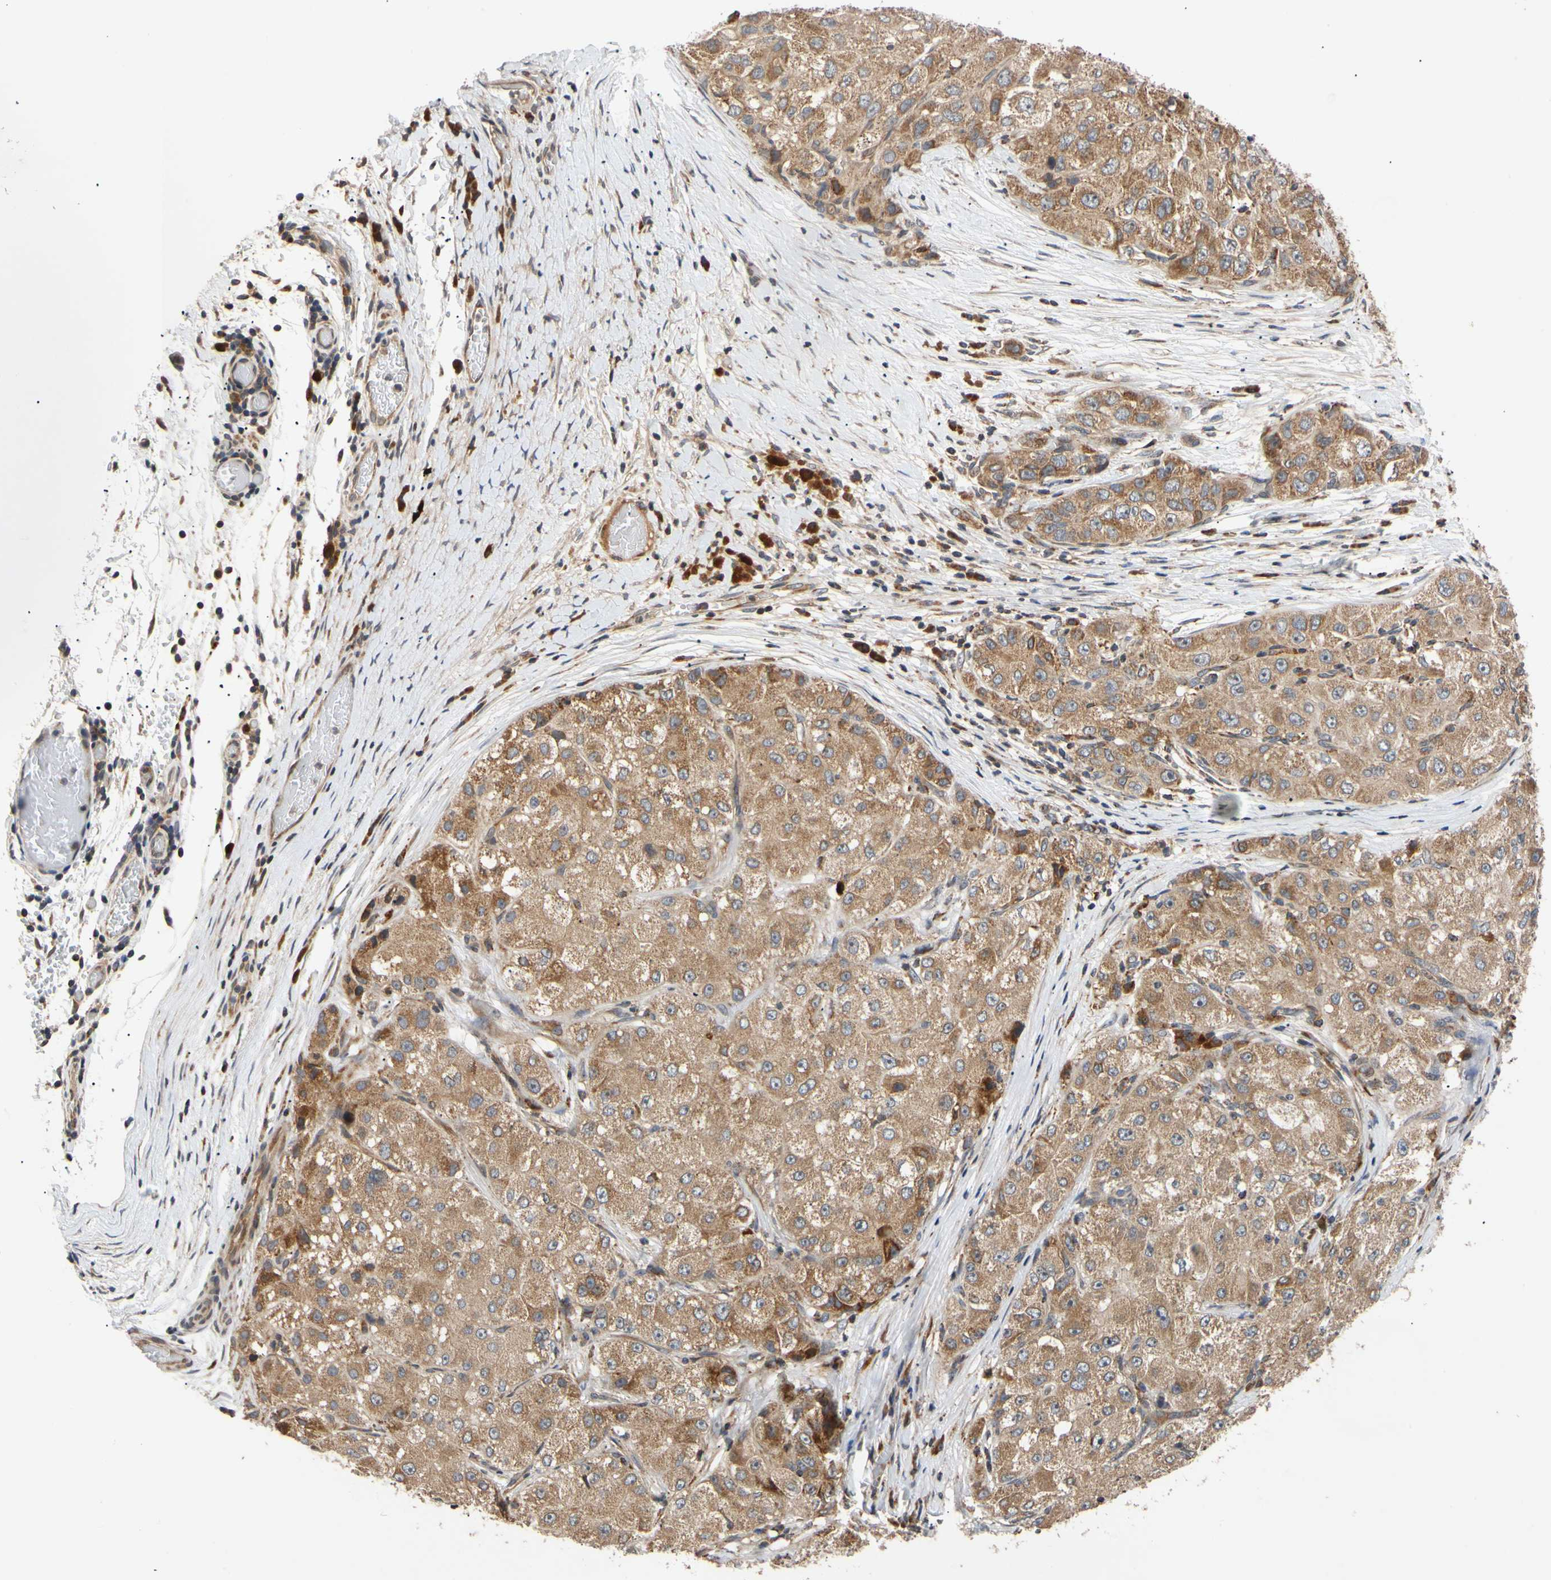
{"staining": {"intensity": "moderate", "quantity": ">75%", "location": "cytoplasmic/membranous"}, "tissue": "liver cancer", "cell_type": "Tumor cells", "image_type": "cancer", "snomed": [{"axis": "morphology", "description": "Carcinoma, Hepatocellular, NOS"}, {"axis": "topography", "description": "Liver"}], "caption": "Liver hepatocellular carcinoma tissue shows moderate cytoplasmic/membranous staining in approximately >75% of tumor cells, visualized by immunohistochemistry. (DAB IHC with brightfield microscopy, high magnification).", "gene": "MRPS22", "patient": {"sex": "male", "age": 80}}